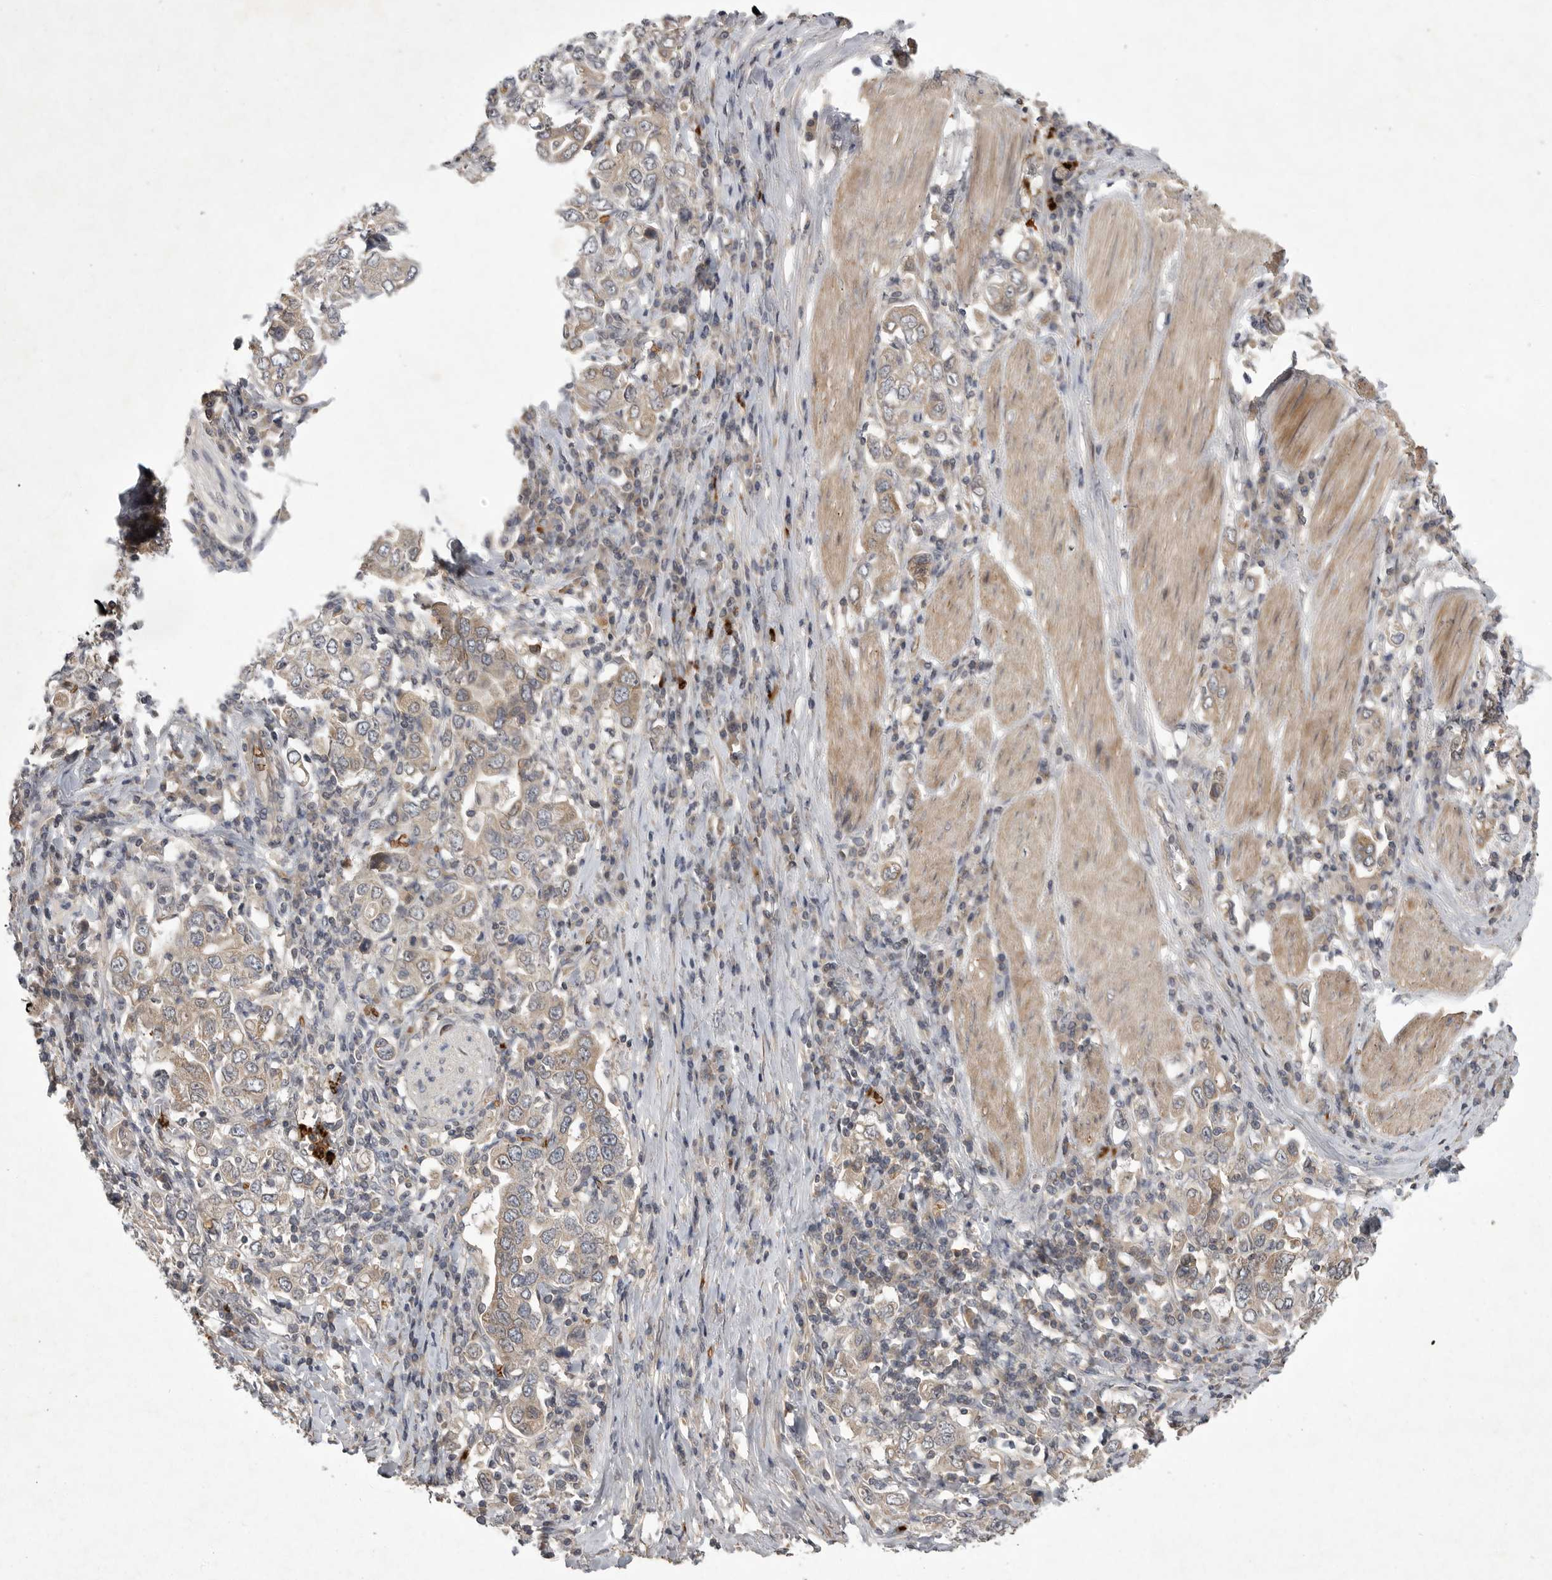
{"staining": {"intensity": "weak", "quantity": "25%-75%", "location": "cytoplasmic/membranous"}, "tissue": "stomach cancer", "cell_type": "Tumor cells", "image_type": "cancer", "snomed": [{"axis": "morphology", "description": "Adenocarcinoma, NOS"}, {"axis": "topography", "description": "Stomach, upper"}], "caption": "This is a micrograph of immunohistochemistry (IHC) staining of stomach cancer (adenocarcinoma), which shows weak positivity in the cytoplasmic/membranous of tumor cells.", "gene": "UBE3D", "patient": {"sex": "male", "age": 62}}